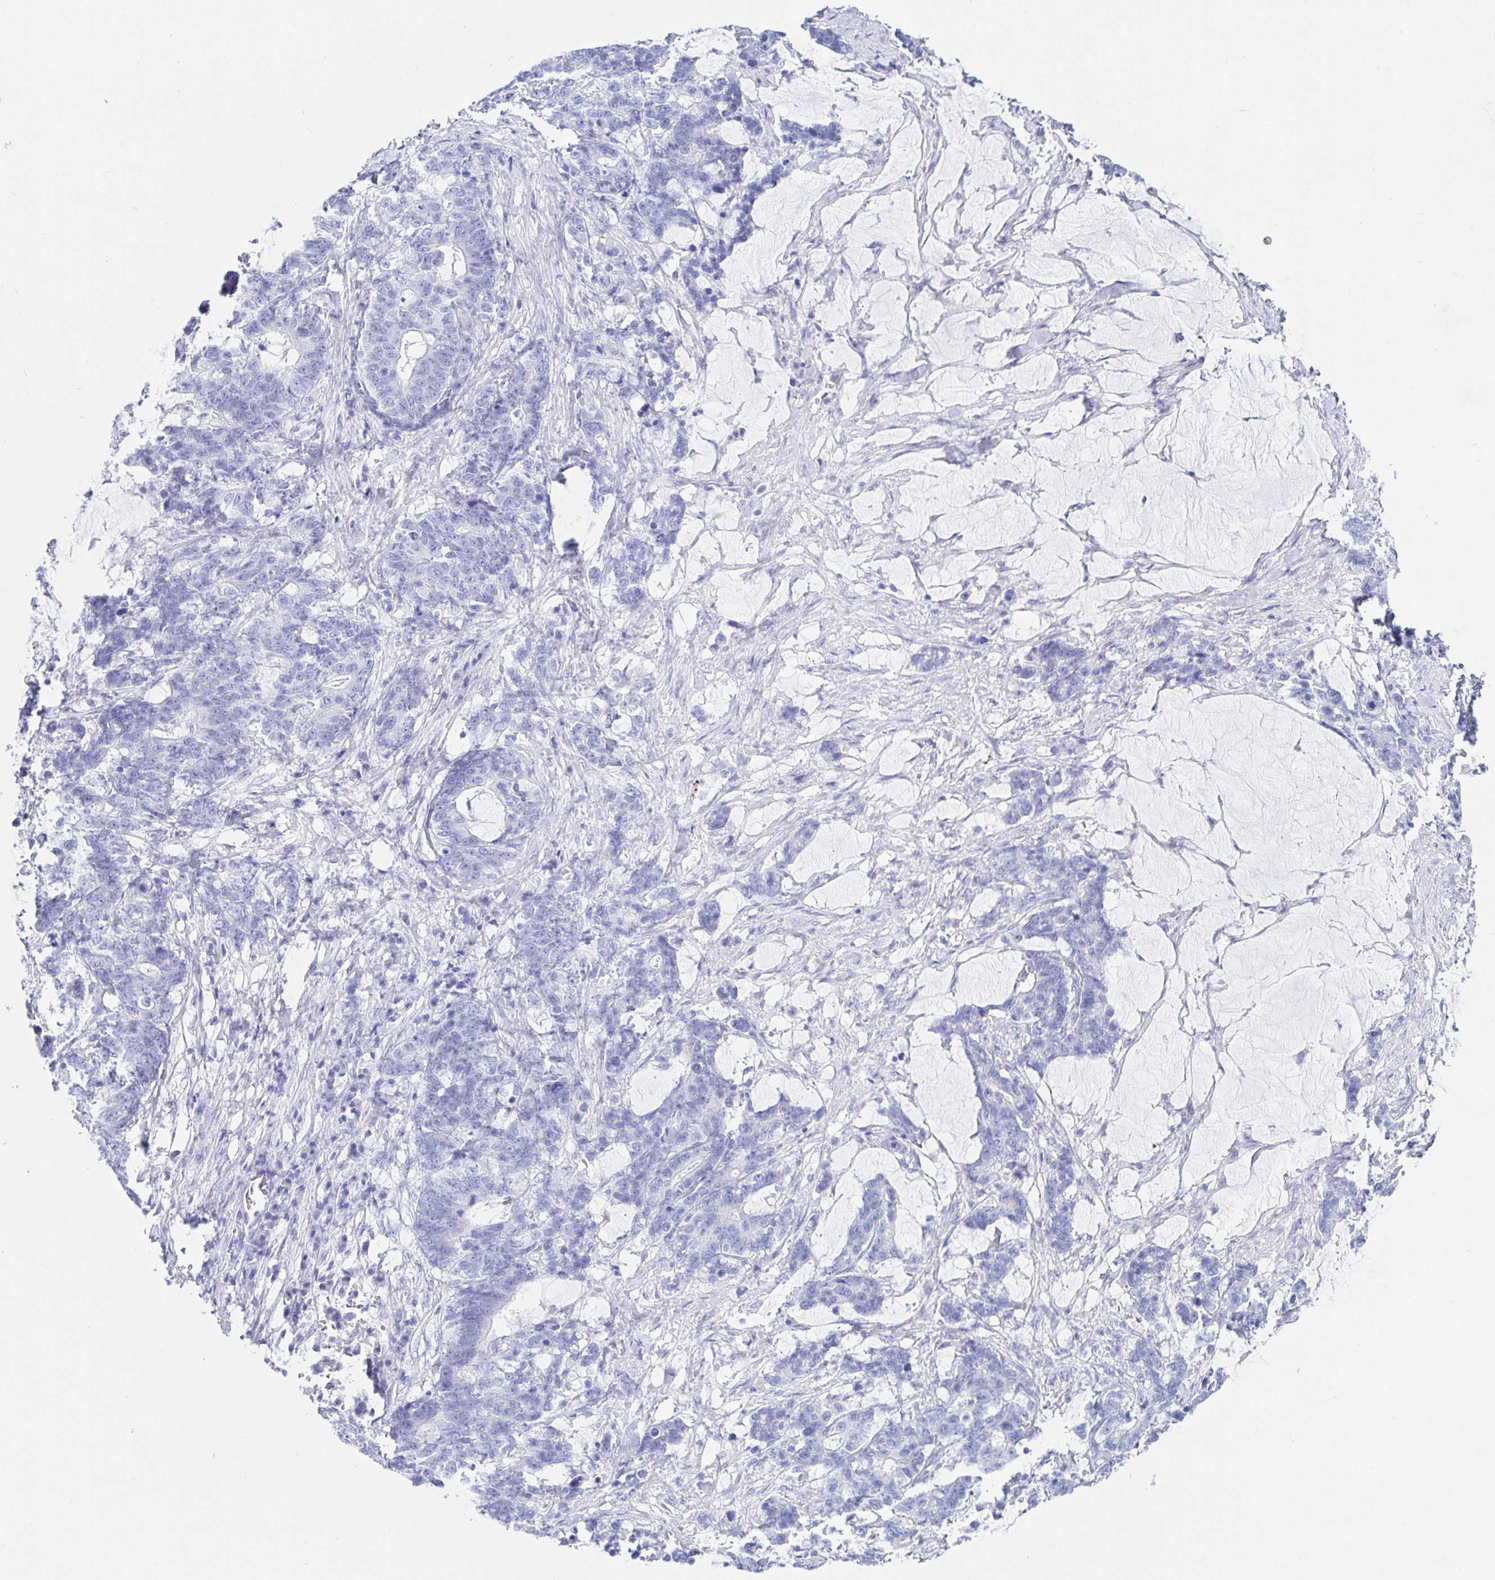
{"staining": {"intensity": "negative", "quantity": "none", "location": "none"}, "tissue": "stomach cancer", "cell_type": "Tumor cells", "image_type": "cancer", "snomed": [{"axis": "morphology", "description": "Normal tissue, NOS"}, {"axis": "morphology", "description": "Adenocarcinoma, NOS"}, {"axis": "topography", "description": "Stomach"}], "caption": "Protein analysis of stomach cancer displays no significant expression in tumor cells.", "gene": "KCNH6", "patient": {"sex": "female", "age": 64}}